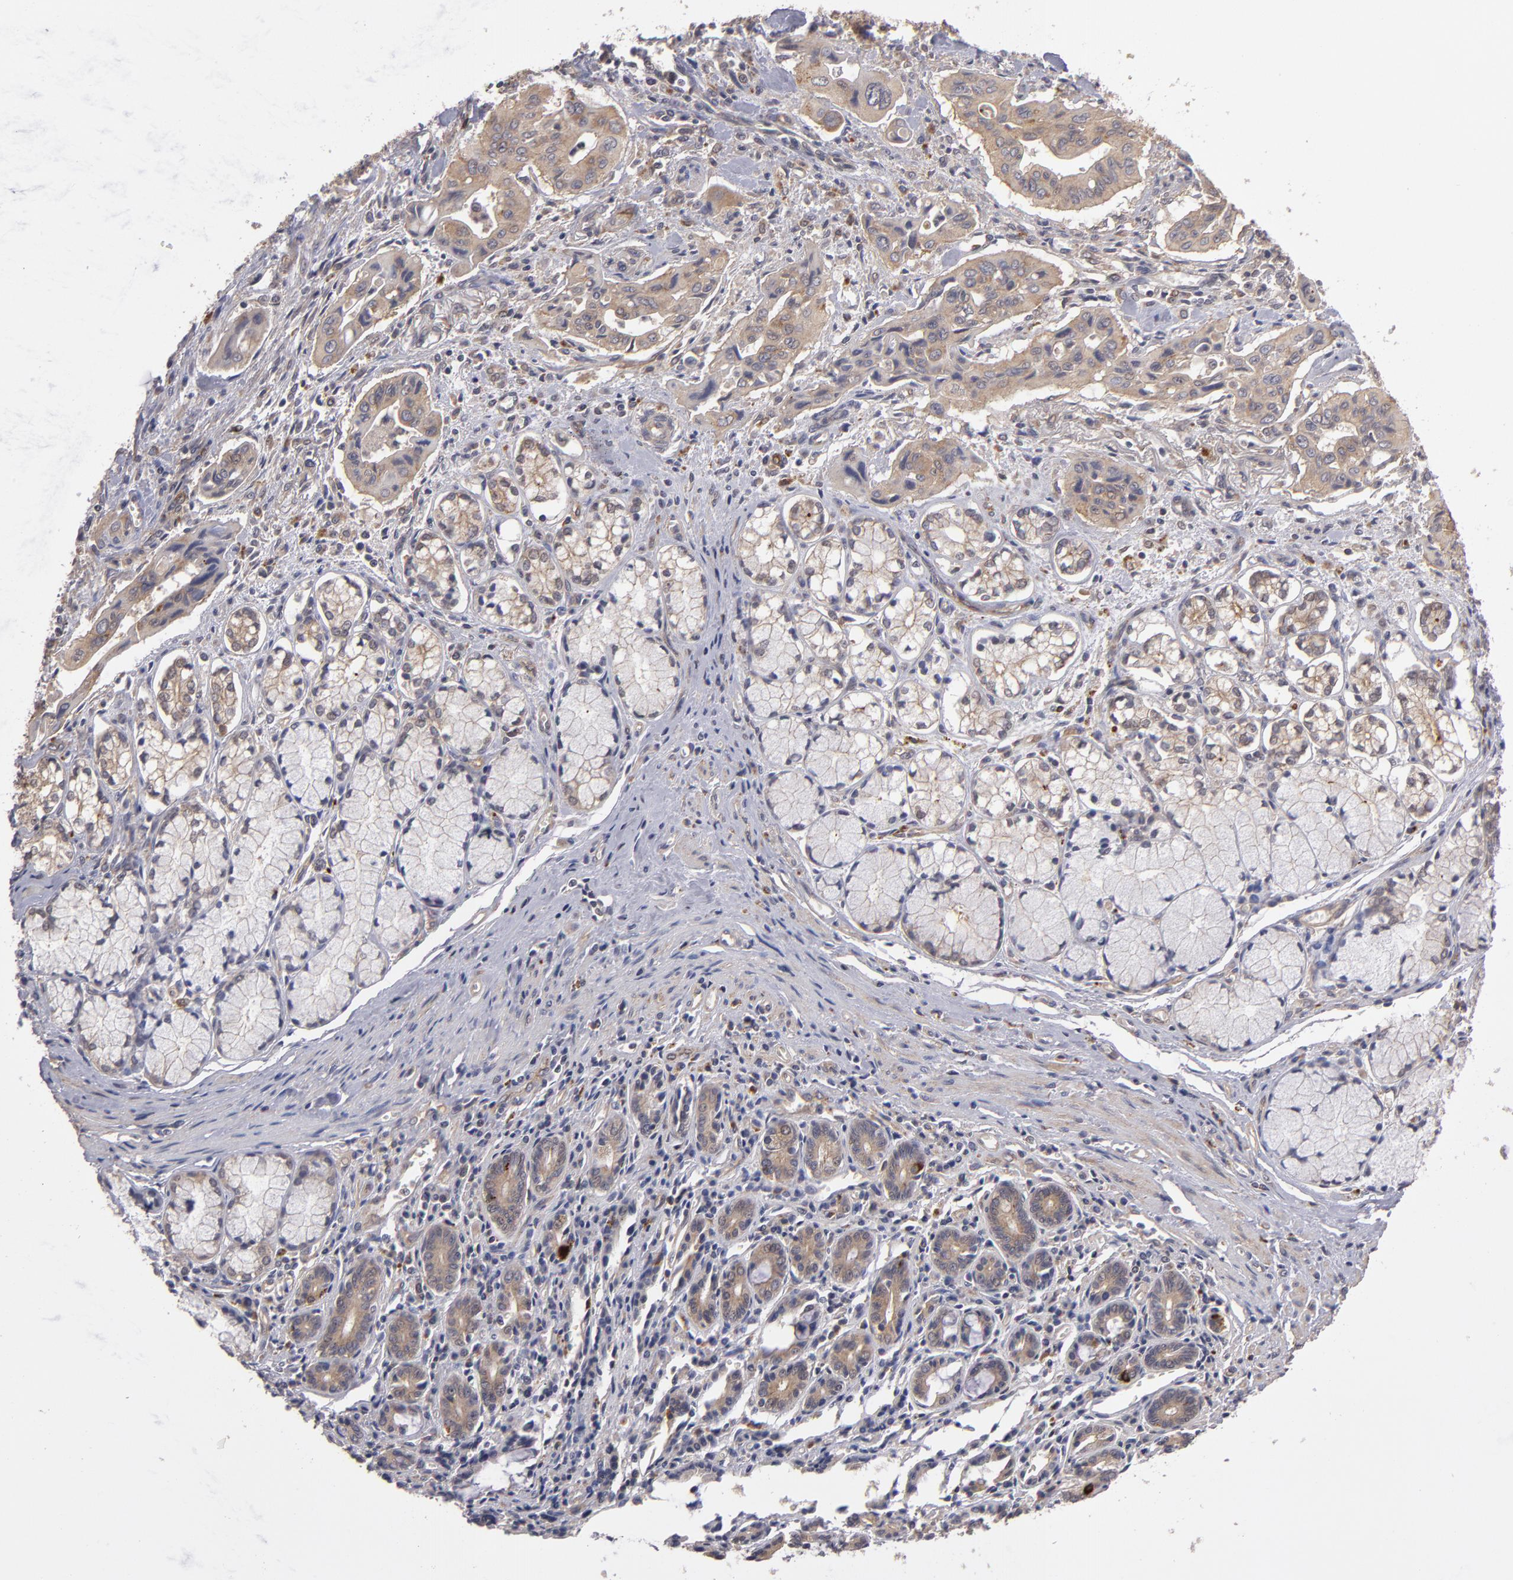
{"staining": {"intensity": "weak", "quantity": ">75%", "location": "cytoplasmic/membranous"}, "tissue": "pancreatic cancer", "cell_type": "Tumor cells", "image_type": "cancer", "snomed": [{"axis": "morphology", "description": "Adenocarcinoma, NOS"}, {"axis": "topography", "description": "Pancreas"}], "caption": "A low amount of weak cytoplasmic/membranous staining is appreciated in approximately >75% of tumor cells in adenocarcinoma (pancreatic) tissue.", "gene": "CTSO", "patient": {"sex": "male", "age": 77}}